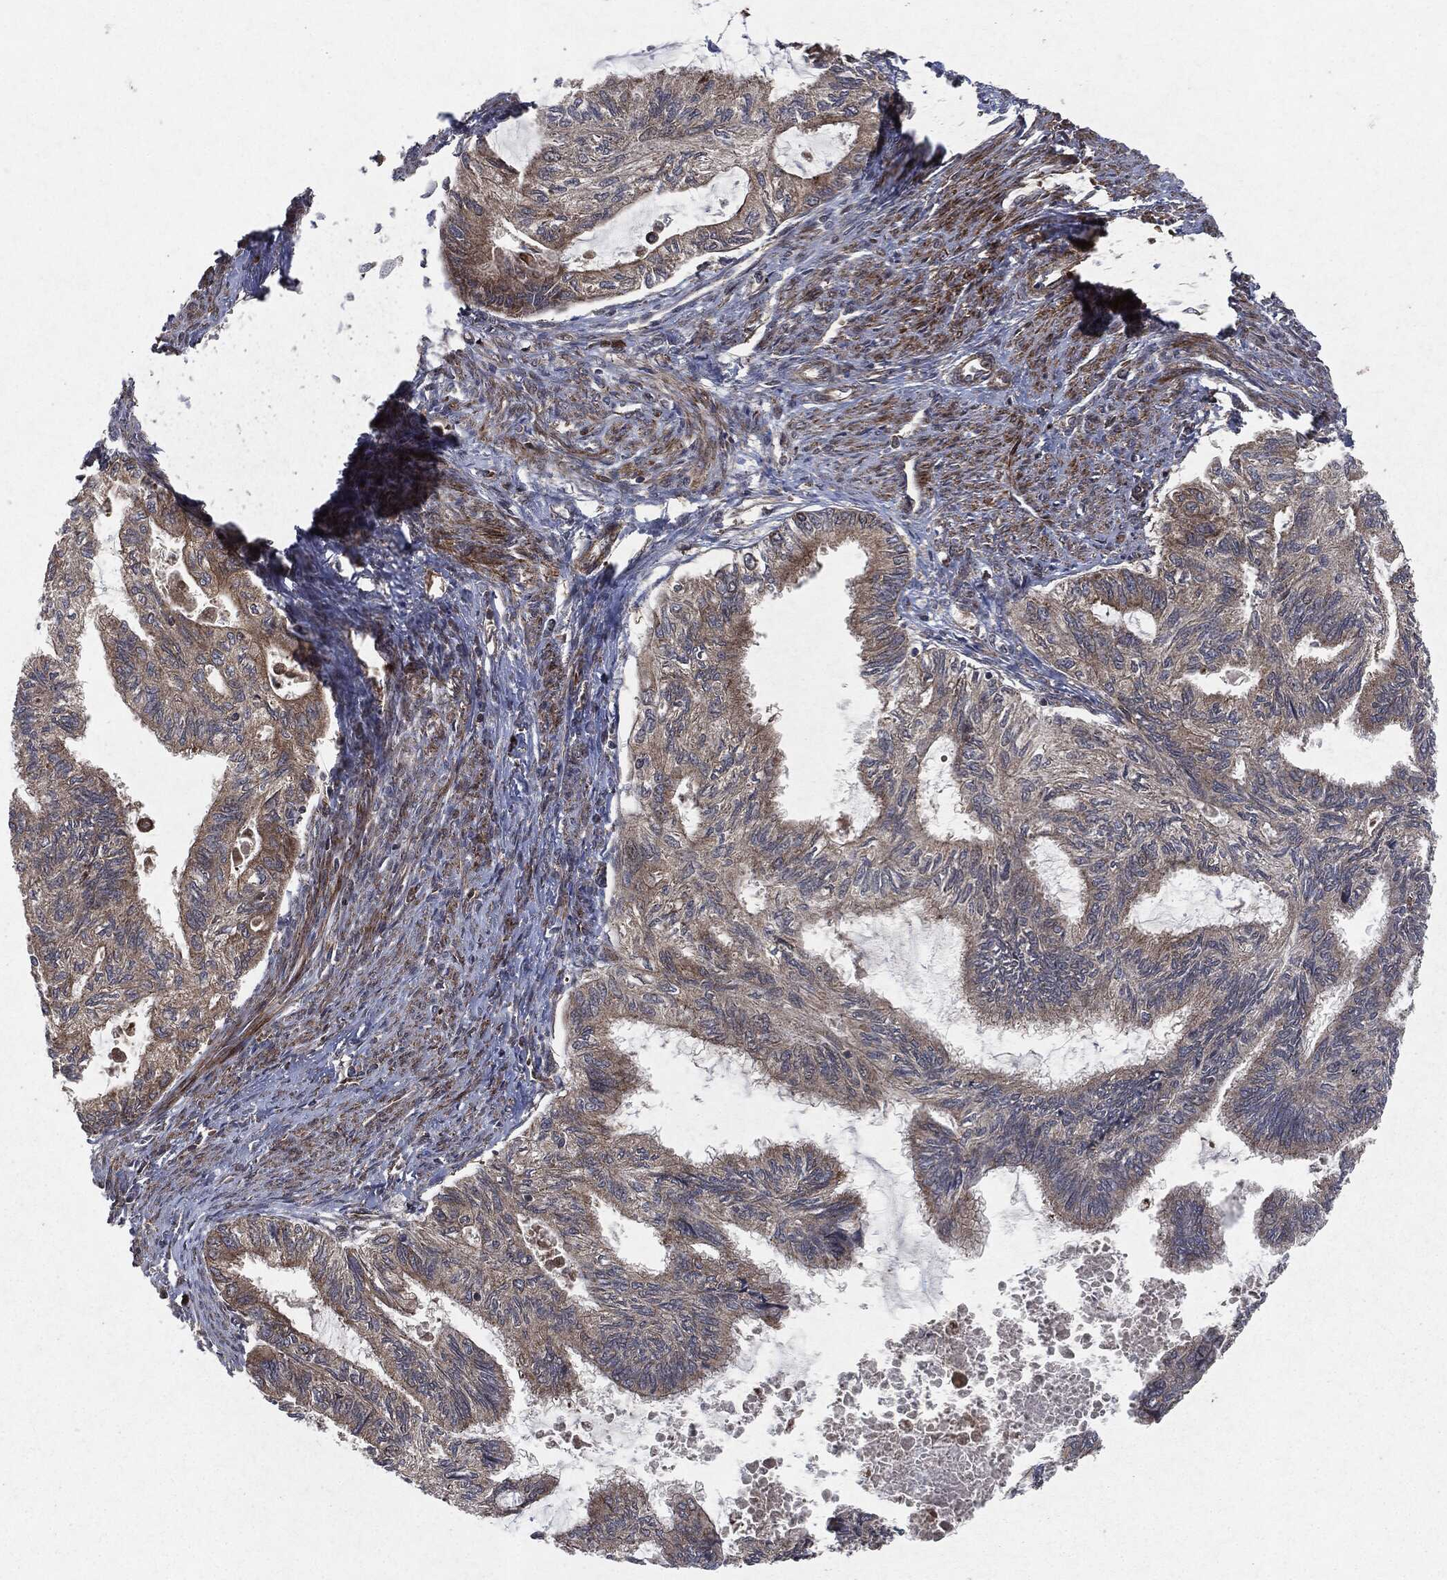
{"staining": {"intensity": "strong", "quantity": "<25%", "location": "cytoplasmic/membranous"}, "tissue": "endometrial cancer", "cell_type": "Tumor cells", "image_type": "cancer", "snomed": [{"axis": "morphology", "description": "Adenocarcinoma, NOS"}, {"axis": "topography", "description": "Endometrium"}], "caption": "Approximately <25% of tumor cells in human endometrial adenocarcinoma show strong cytoplasmic/membranous protein staining as visualized by brown immunohistochemical staining.", "gene": "RAF1", "patient": {"sex": "female", "age": 86}}